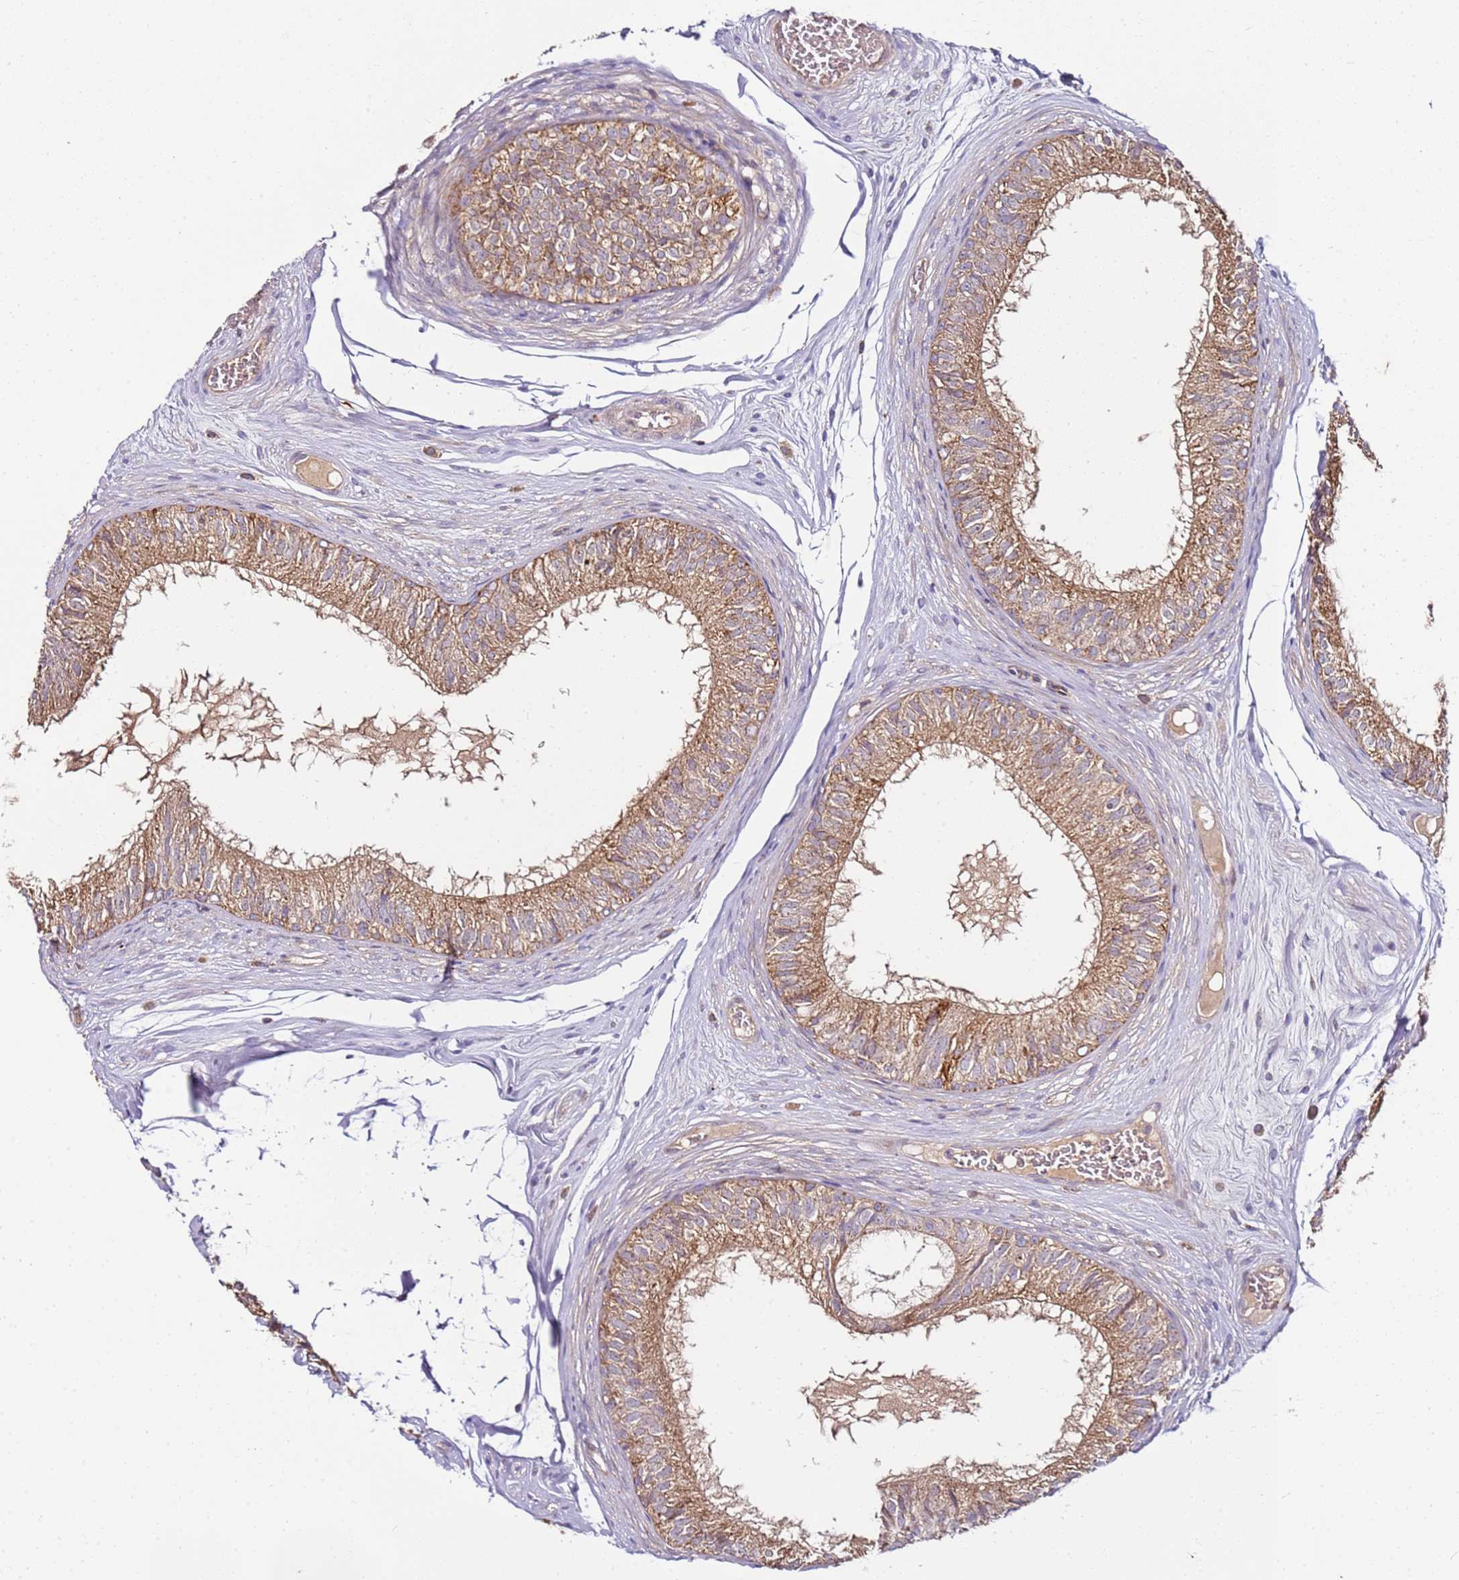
{"staining": {"intensity": "moderate", "quantity": ">75%", "location": "cytoplasmic/membranous"}, "tissue": "epididymis", "cell_type": "Glandular cells", "image_type": "normal", "snomed": [{"axis": "morphology", "description": "Normal tissue, NOS"}, {"axis": "morphology", "description": "Seminoma in situ"}, {"axis": "topography", "description": "Testis"}, {"axis": "topography", "description": "Epididymis"}], "caption": "Immunohistochemical staining of normal human epididymis shows medium levels of moderate cytoplasmic/membranous expression in approximately >75% of glandular cells.", "gene": "KRTAP21", "patient": {"sex": "male", "age": 28}}